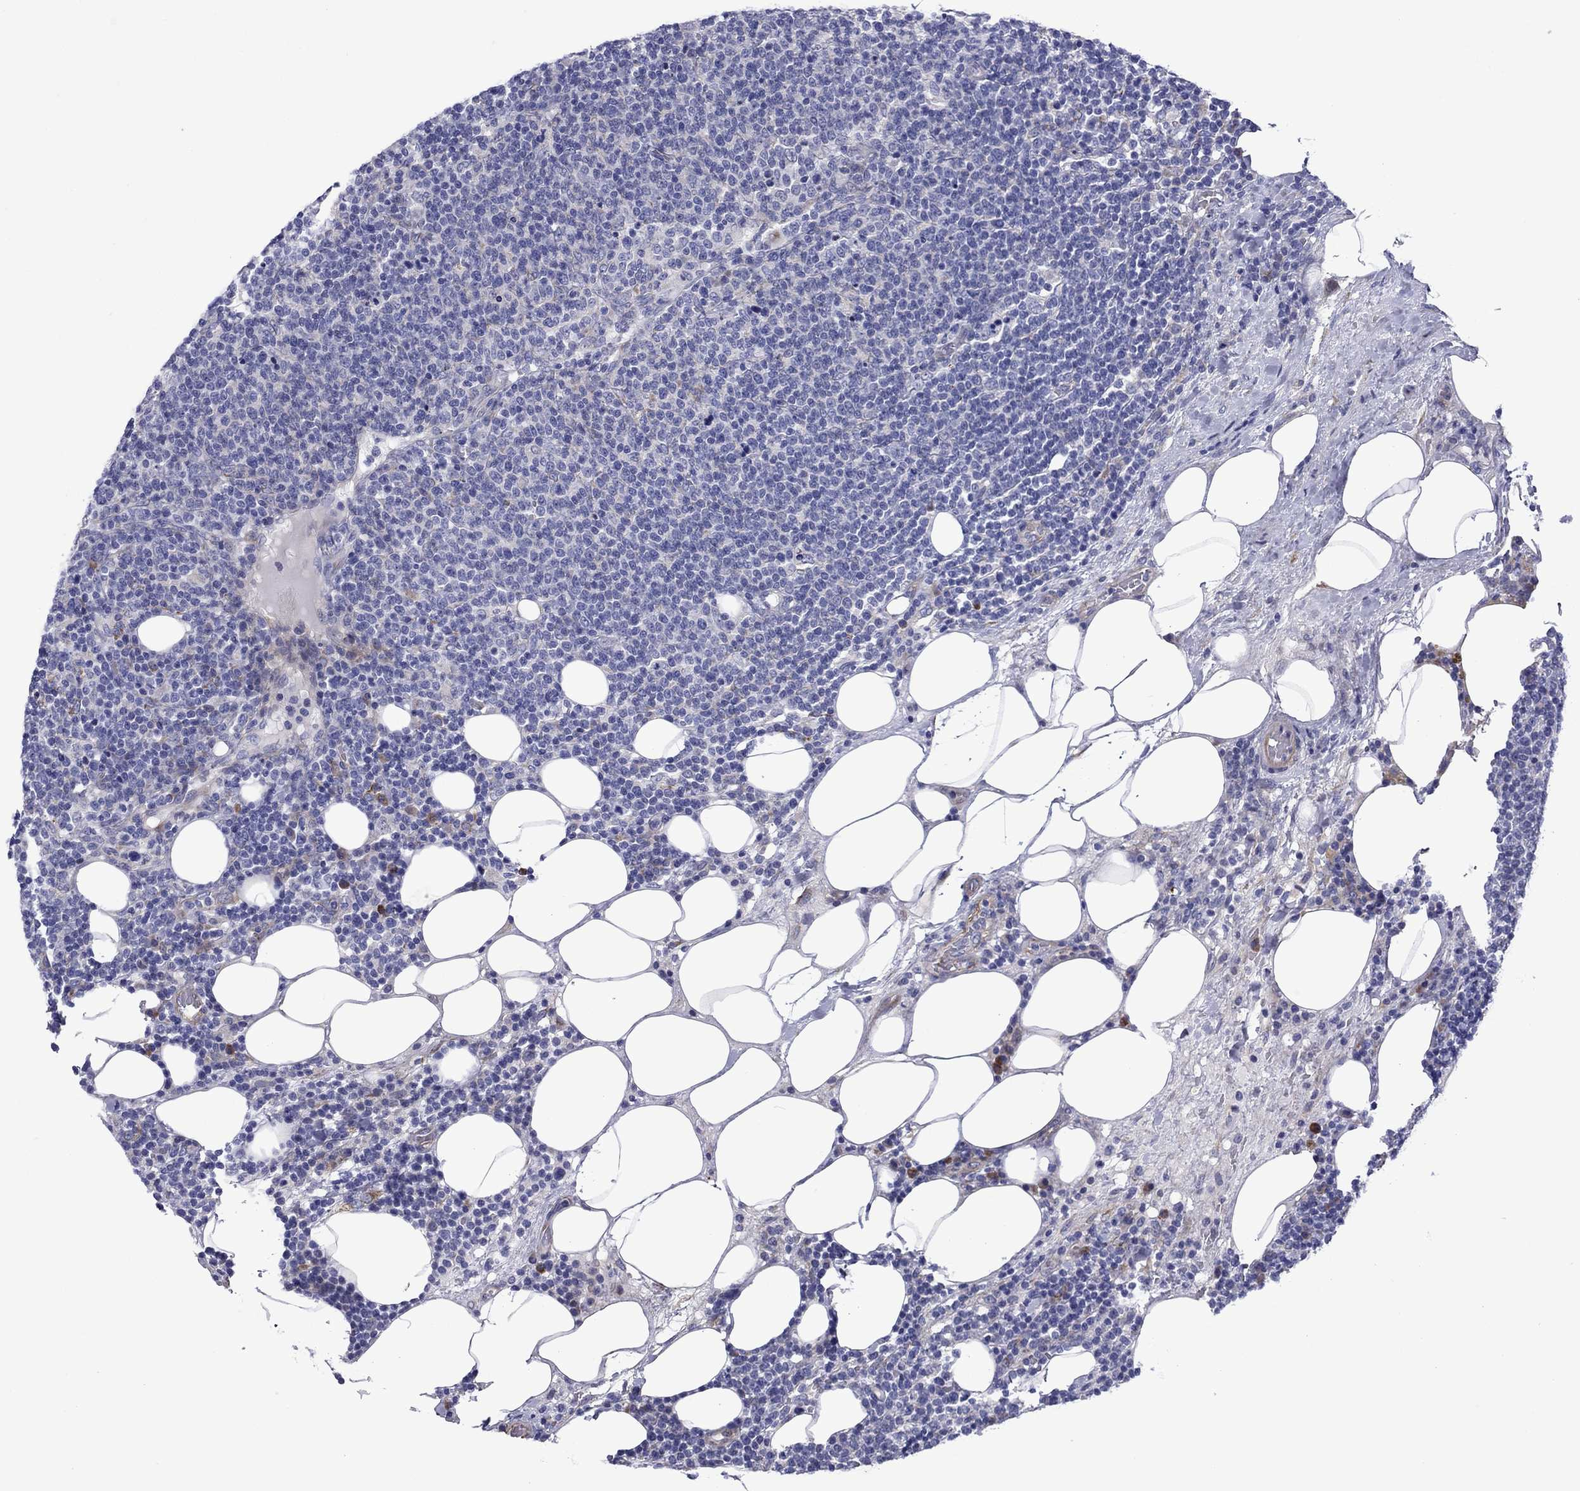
{"staining": {"intensity": "negative", "quantity": "none", "location": "none"}, "tissue": "lymphoma", "cell_type": "Tumor cells", "image_type": "cancer", "snomed": [{"axis": "morphology", "description": "Malignant lymphoma, non-Hodgkin's type, High grade"}, {"axis": "topography", "description": "Lymph node"}], "caption": "This is an IHC histopathology image of lymphoma. There is no staining in tumor cells.", "gene": "HSPG2", "patient": {"sex": "male", "age": 61}}